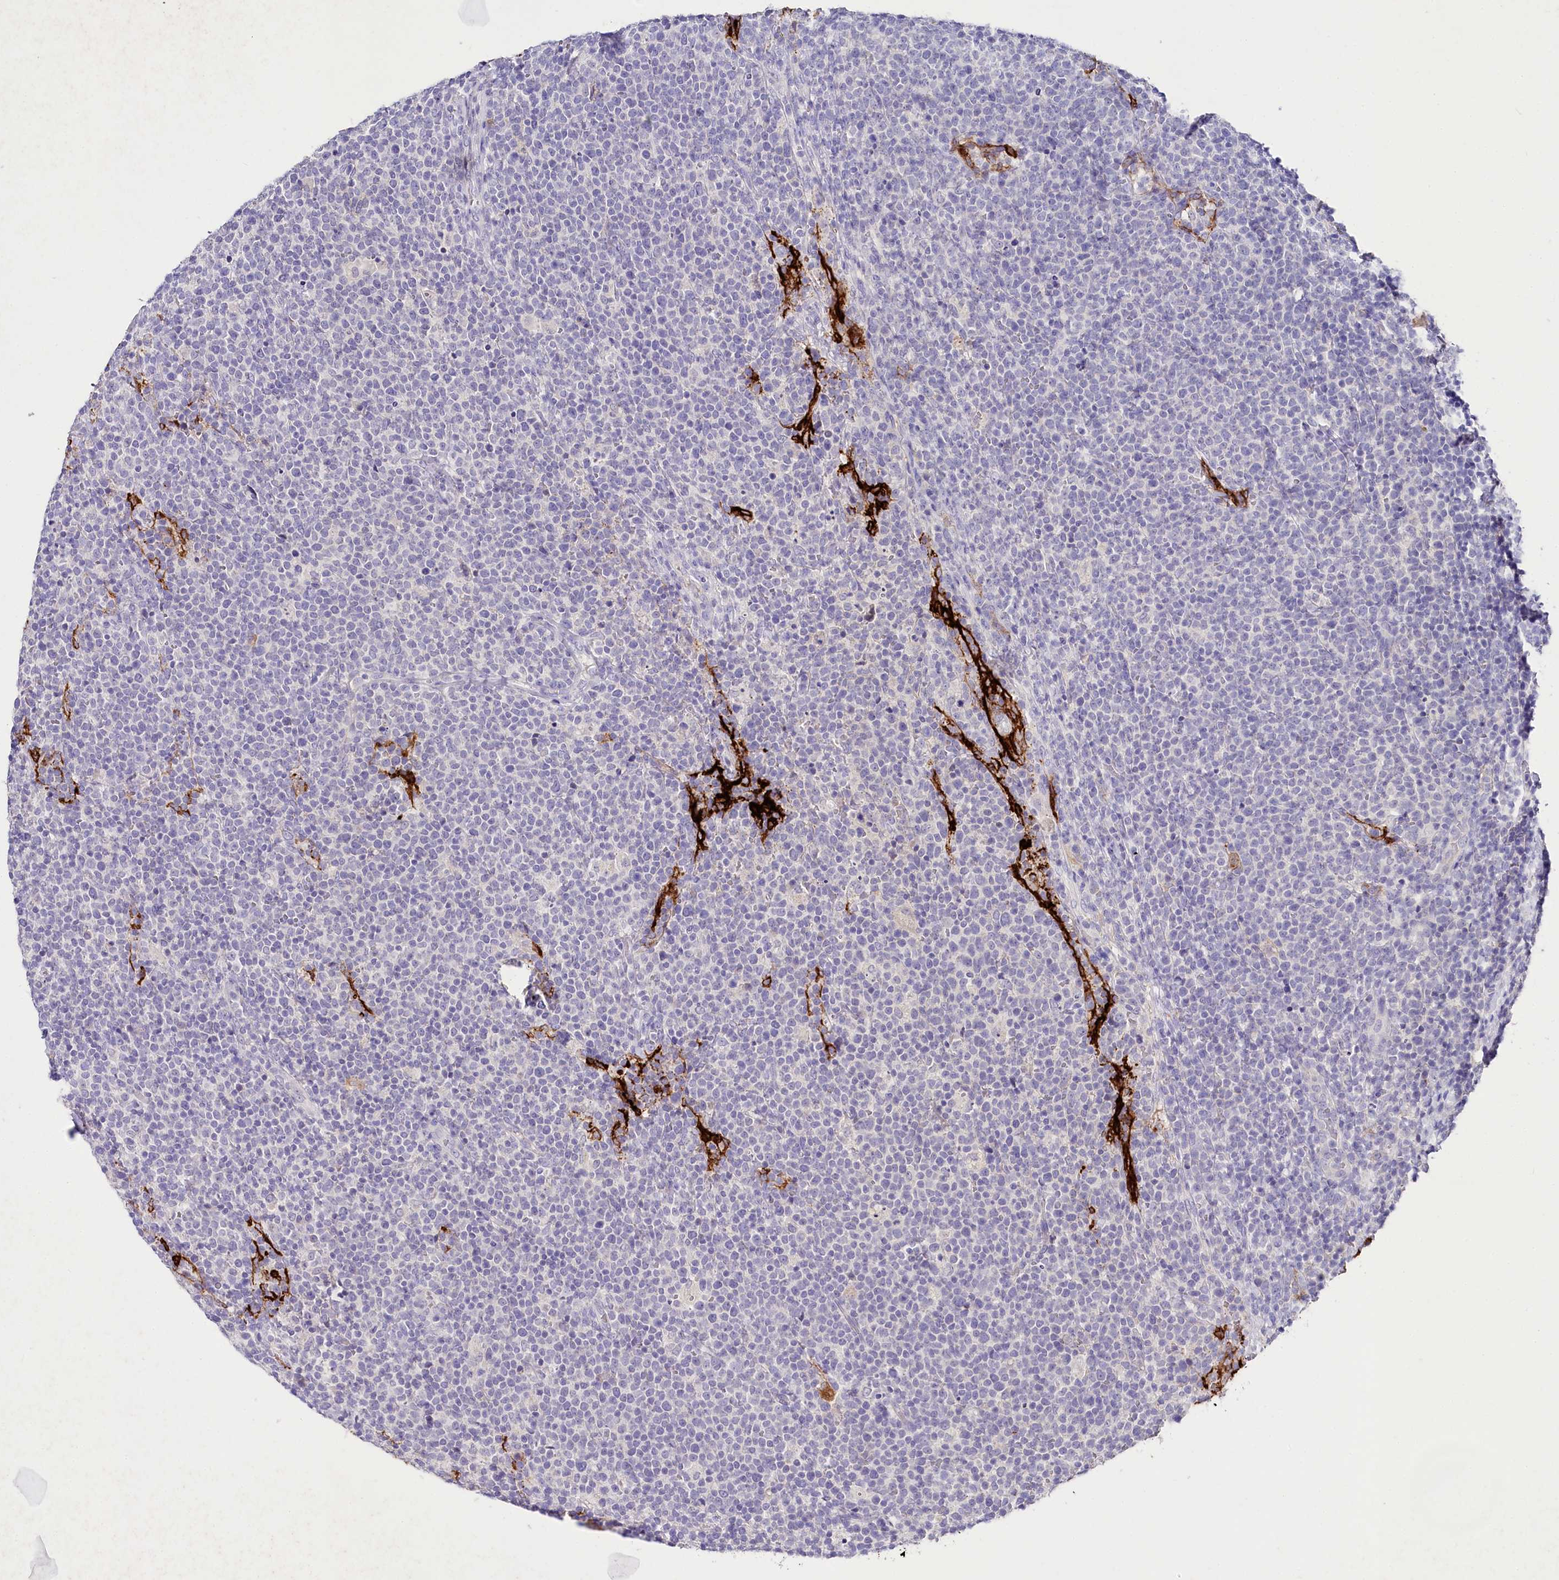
{"staining": {"intensity": "negative", "quantity": "none", "location": "none"}, "tissue": "lymphoma", "cell_type": "Tumor cells", "image_type": "cancer", "snomed": [{"axis": "morphology", "description": "Malignant lymphoma, non-Hodgkin's type, High grade"}, {"axis": "topography", "description": "Lymph node"}], "caption": "Immunohistochemistry (IHC) of human lymphoma displays no positivity in tumor cells. (DAB (3,3'-diaminobenzidine) immunohistochemistry, high magnification).", "gene": "CLEC4M", "patient": {"sex": "male", "age": 61}}